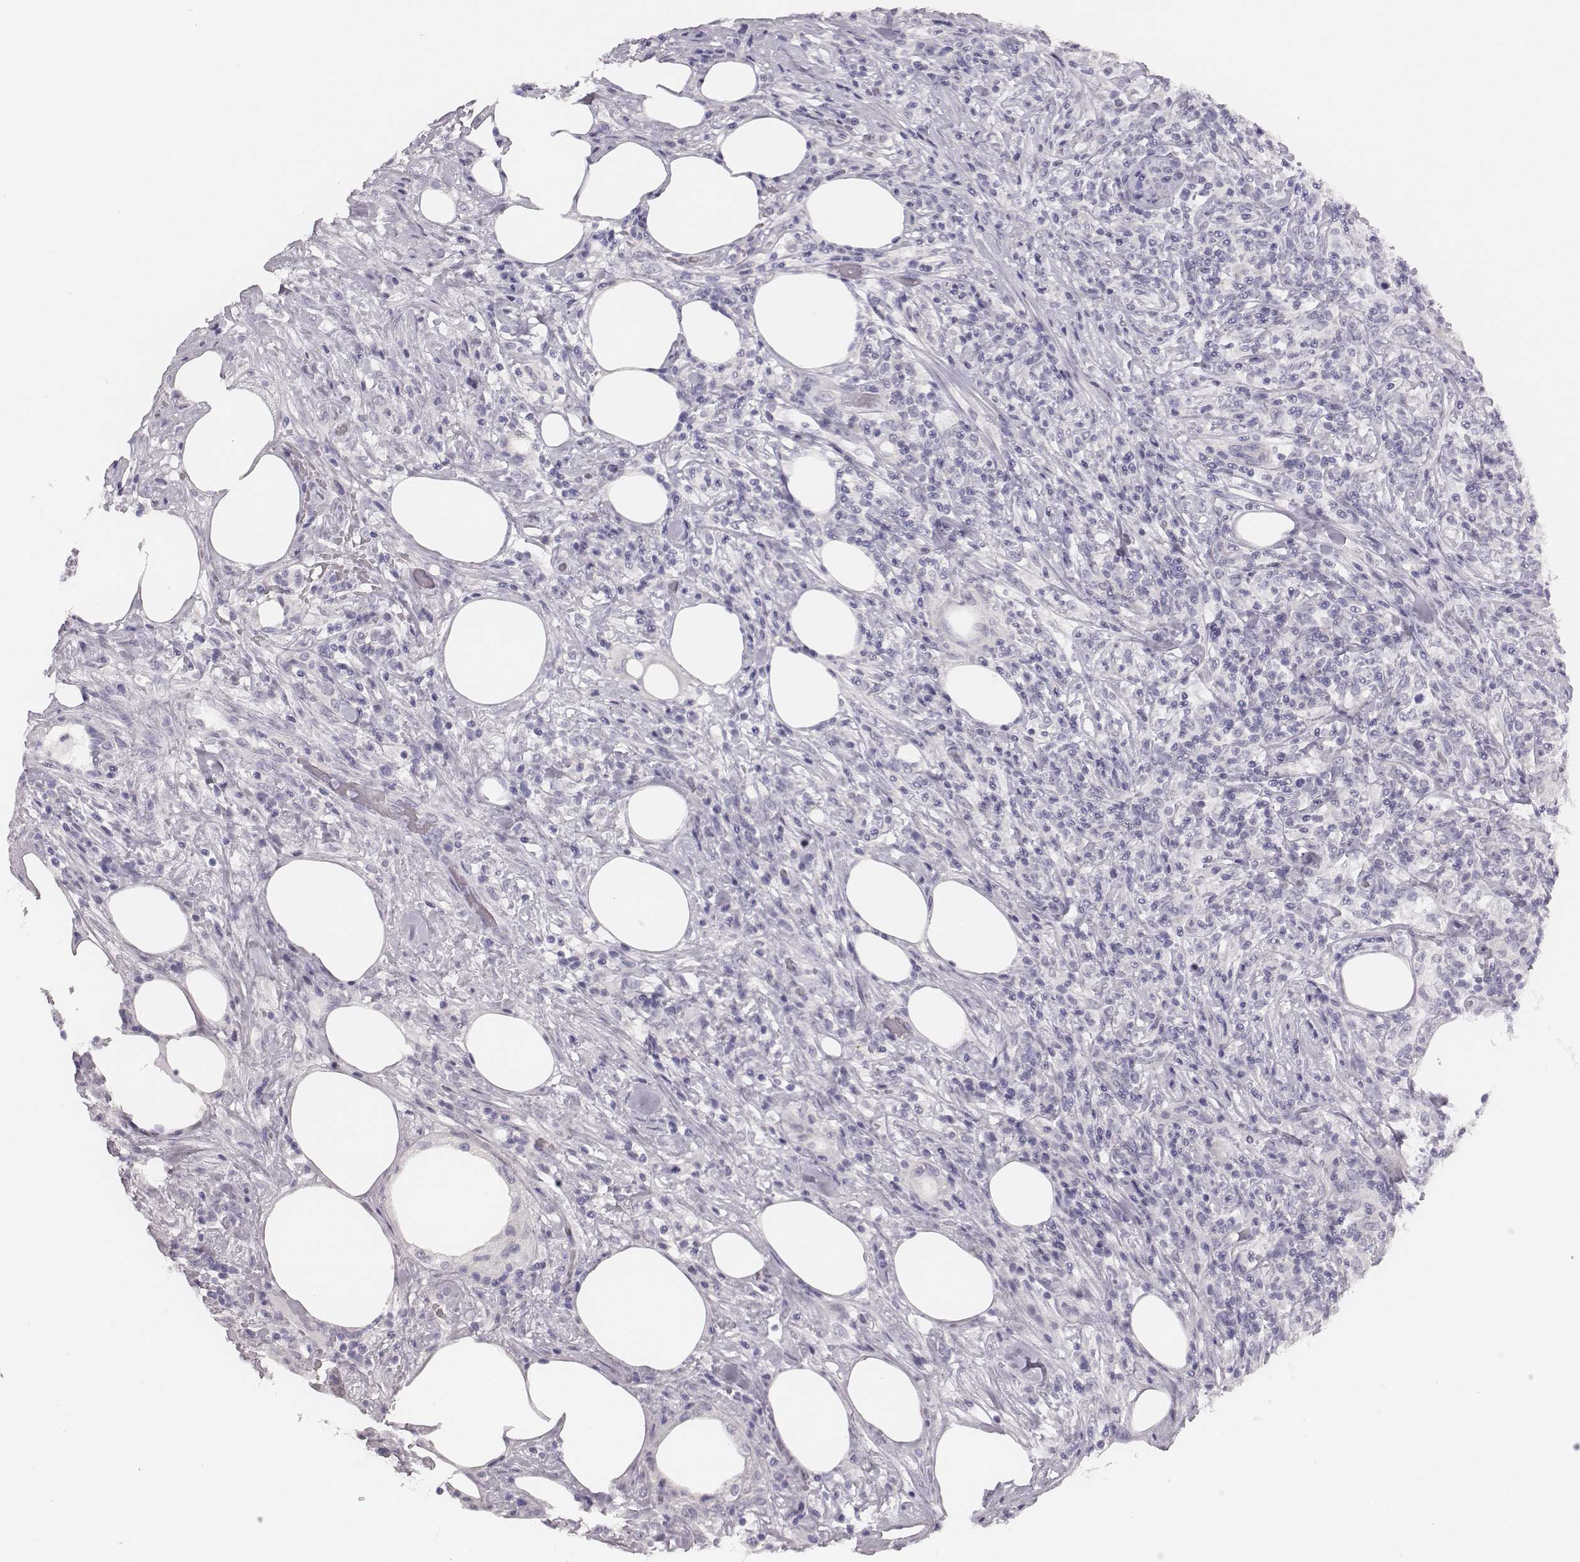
{"staining": {"intensity": "negative", "quantity": "none", "location": "none"}, "tissue": "lymphoma", "cell_type": "Tumor cells", "image_type": "cancer", "snomed": [{"axis": "morphology", "description": "Malignant lymphoma, non-Hodgkin's type, High grade"}, {"axis": "topography", "description": "Lymph node"}], "caption": "The IHC micrograph has no significant positivity in tumor cells of malignant lymphoma, non-Hodgkin's type (high-grade) tissue.", "gene": "ADGRF4", "patient": {"sex": "female", "age": 84}}